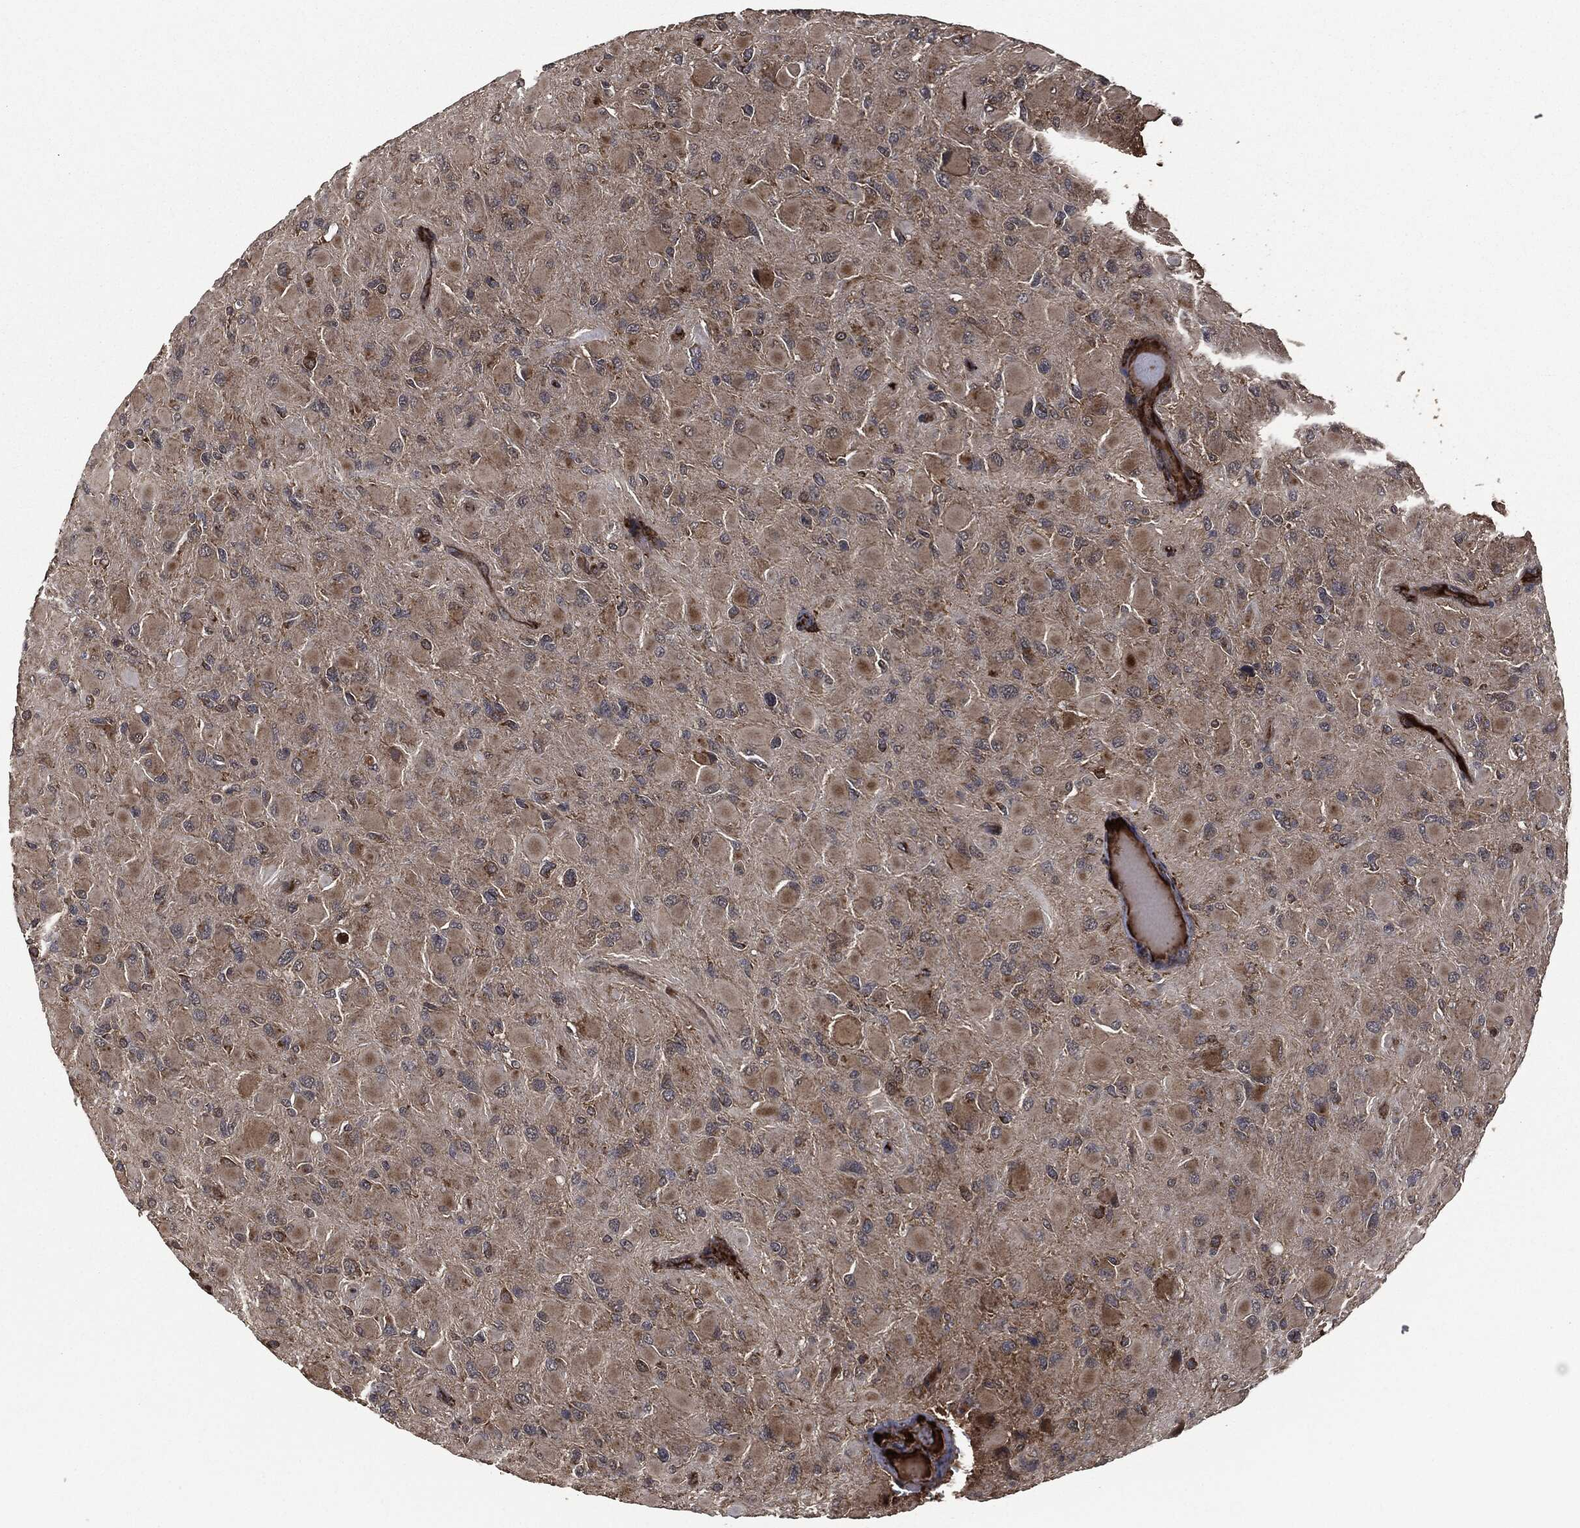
{"staining": {"intensity": "moderate", "quantity": "25%-75%", "location": "cytoplasmic/membranous"}, "tissue": "glioma", "cell_type": "Tumor cells", "image_type": "cancer", "snomed": [{"axis": "morphology", "description": "Glioma, malignant, High grade"}, {"axis": "topography", "description": "Cerebral cortex"}], "caption": "High-grade glioma (malignant) was stained to show a protein in brown. There is medium levels of moderate cytoplasmic/membranous staining in approximately 25%-75% of tumor cells.", "gene": "CRABP2", "patient": {"sex": "female", "age": 36}}